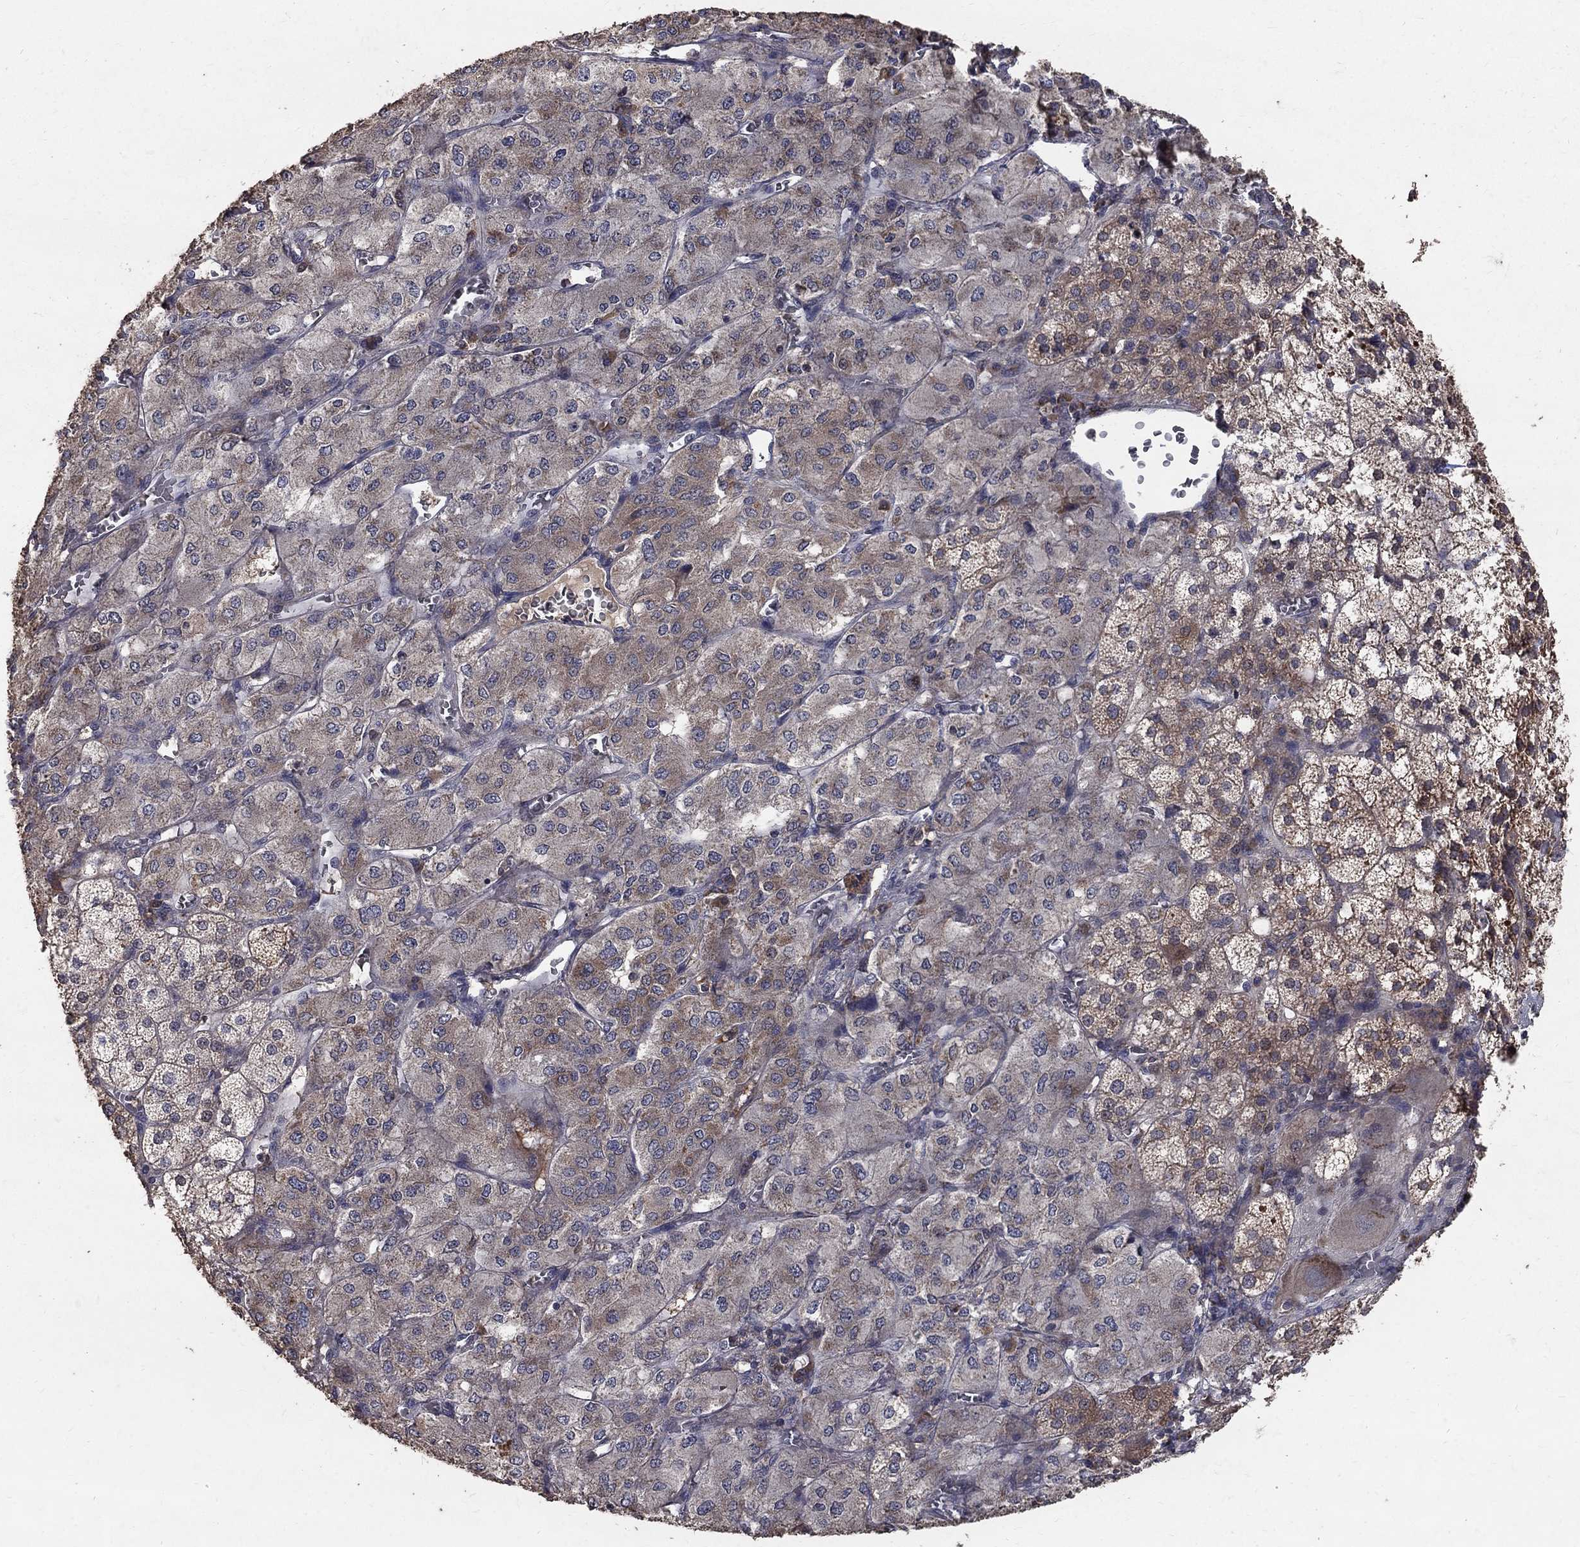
{"staining": {"intensity": "moderate", "quantity": "25%-75%", "location": "cytoplasmic/membranous"}, "tissue": "adrenal gland", "cell_type": "Glandular cells", "image_type": "normal", "snomed": [{"axis": "morphology", "description": "Normal tissue, NOS"}, {"axis": "topography", "description": "Adrenal gland"}], "caption": "A brown stain shows moderate cytoplasmic/membranous expression of a protein in glandular cells of benign adrenal gland.", "gene": "C17orf75", "patient": {"sex": "female", "age": 60}}